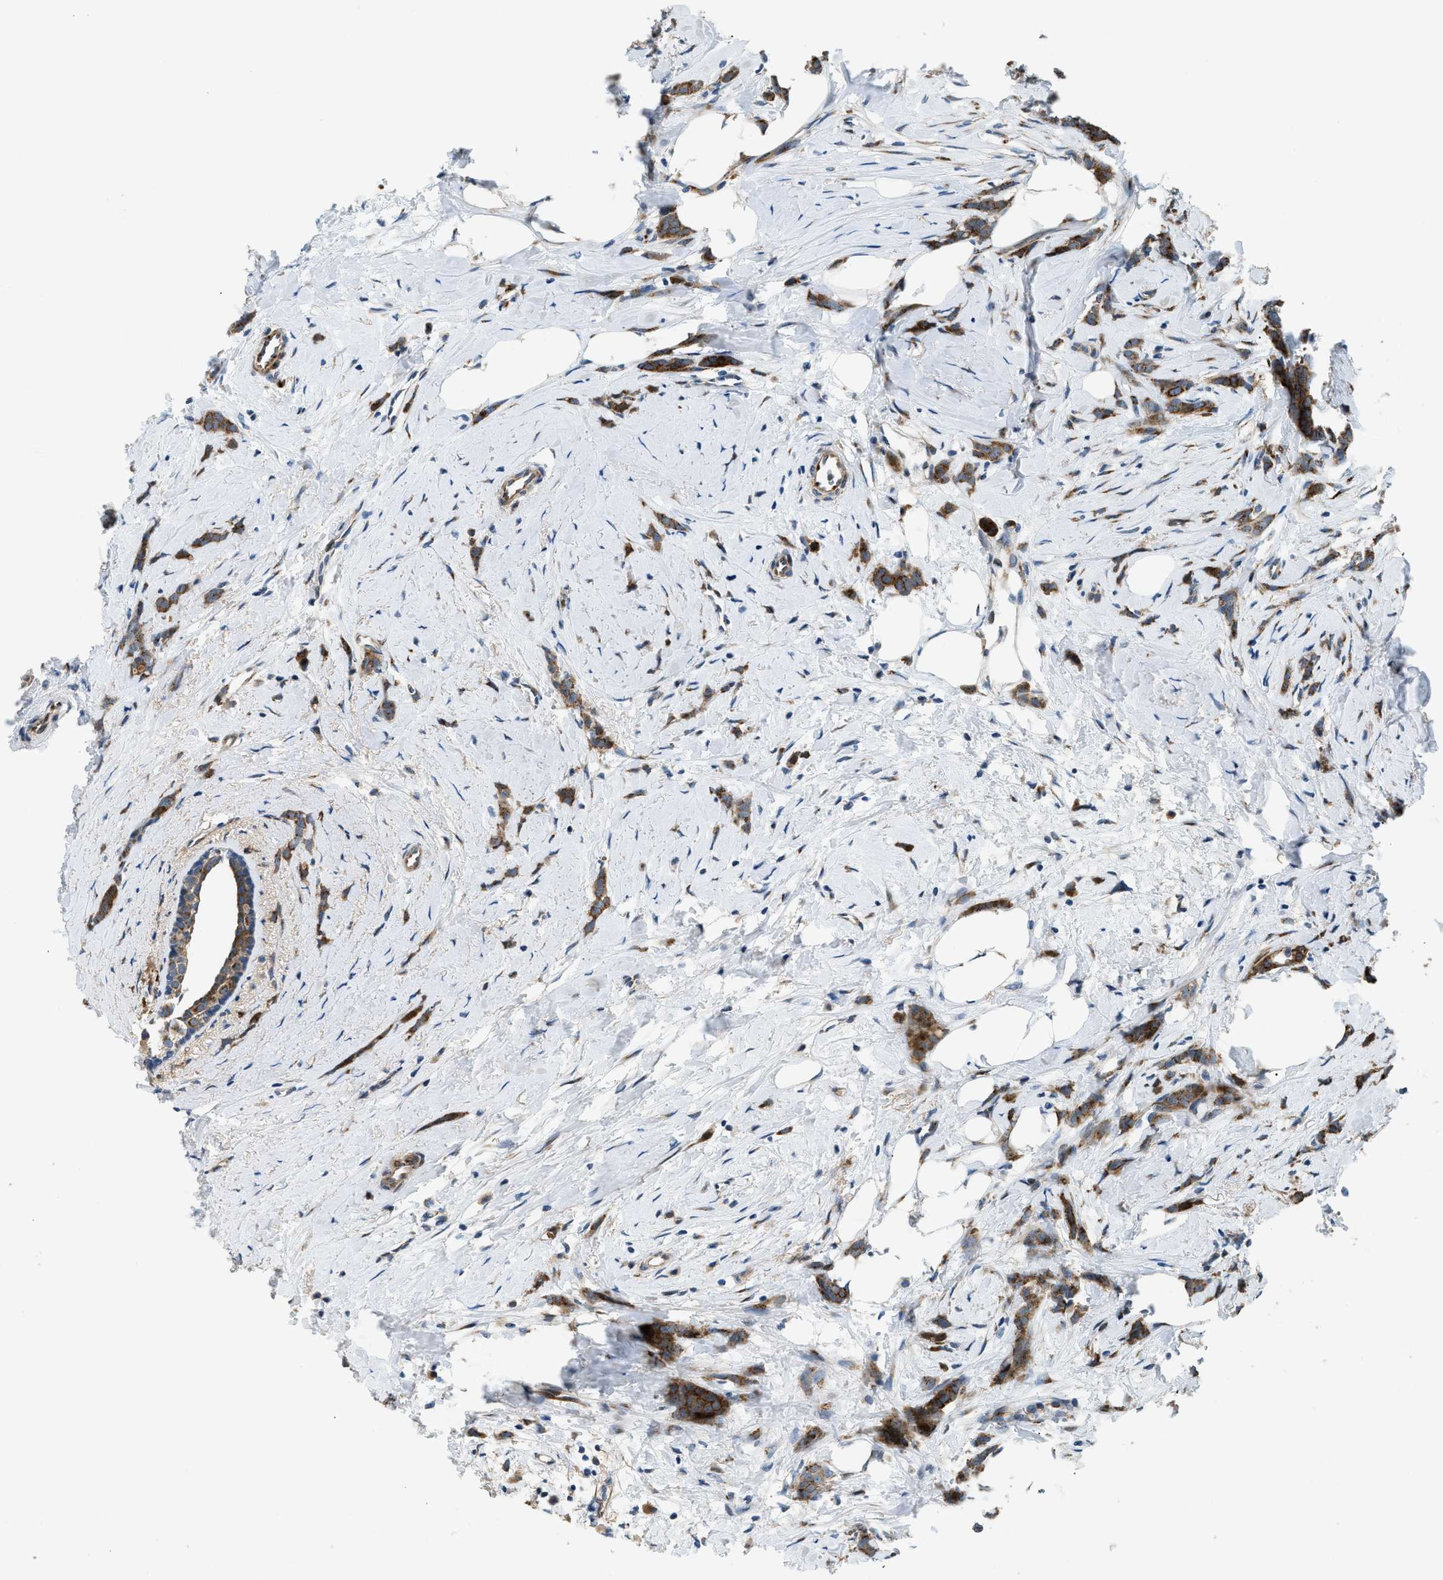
{"staining": {"intensity": "moderate", "quantity": ">75%", "location": "cytoplasmic/membranous"}, "tissue": "breast cancer", "cell_type": "Tumor cells", "image_type": "cancer", "snomed": [{"axis": "morphology", "description": "Lobular carcinoma, in situ"}, {"axis": "morphology", "description": "Lobular carcinoma"}, {"axis": "topography", "description": "Breast"}], "caption": "Immunohistochemical staining of human breast cancer exhibits moderate cytoplasmic/membranous protein expression in about >75% of tumor cells. The staining was performed using DAB, with brown indicating positive protein expression. Nuclei are stained blue with hematoxylin.", "gene": "FUT8", "patient": {"sex": "female", "age": 41}}